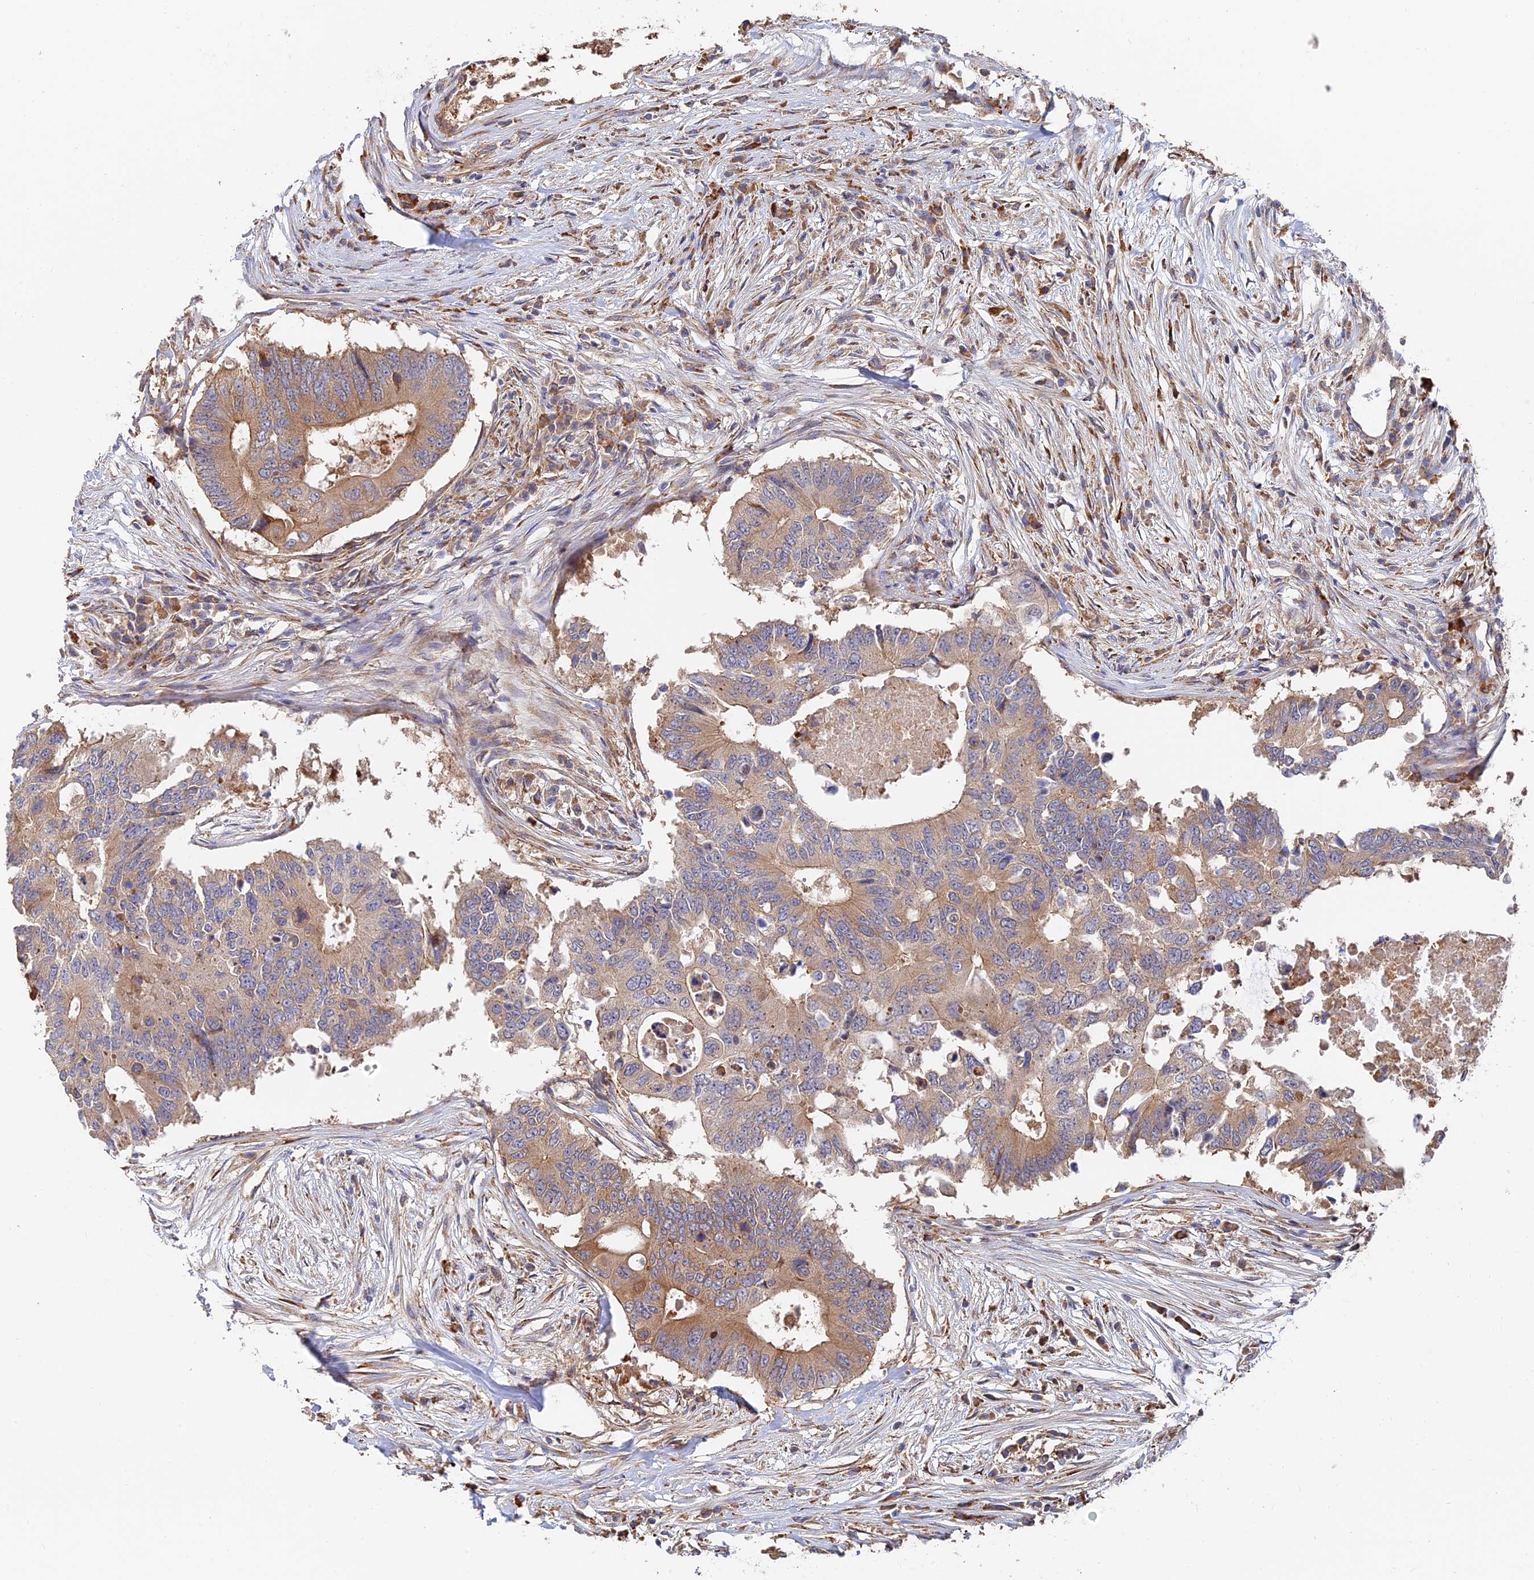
{"staining": {"intensity": "moderate", "quantity": "25%-75%", "location": "cytoplasmic/membranous"}, "tissue": "colorectal cancer", "cell_type": "Tumor cells", "image_type": "cancer", "snomed": [{"axis": "morphology", "description": "Adenocarcinoma, NOS"}, {"axis": "topography", "description": "Colon"}], "caption": "A high-resolution photomicrograph shows IHC staining of colorectal cancer, which reveals moderate cytoplasmic/membranous expression in approximately 25%-75% of tumor cells. (Brightfield microscopy of DAB IHC at high magnification).", "gene": "WBP11", "patient": {"sex": "male", "age": 71}}